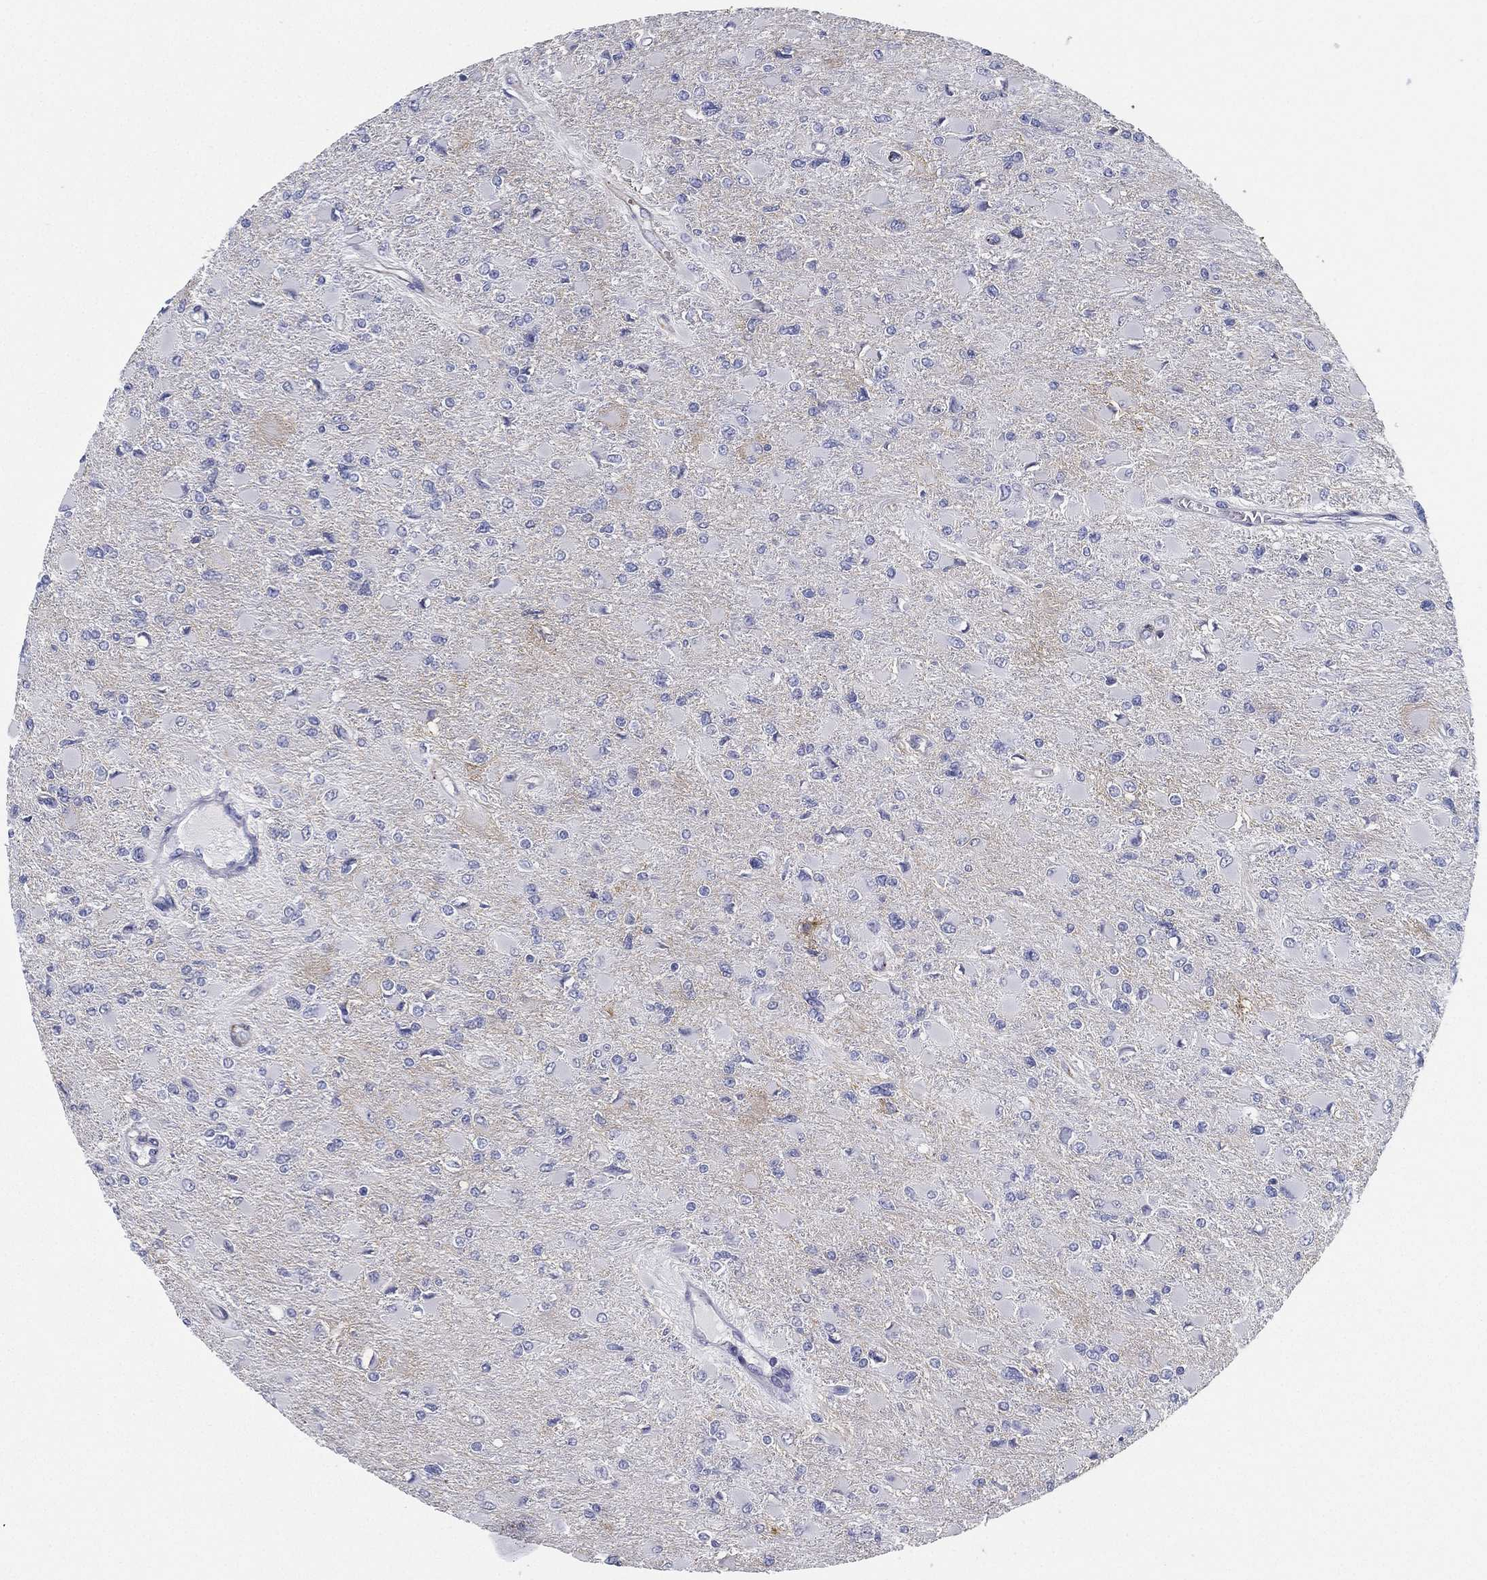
{"staining": {"intensity": "negative", "quantity": "none", "location": "none"}, "tissue": "glioma", "cell_type": "Tumor cells", "image_type": "cancer", "snomed": [{"axis": "morphology", "description": "Glioma, malignant, High grade"}, {"axis": "topography", "description": "Cerebral cortex"}], "caption": "This micrograph is of high-grade glioma (malignant) stained with IHC to label a protein in brown with the nuclei are counter-stained blue. There is no positivity in tumor cells.", "gene": "ATP1B2", "patient": {"sex": "female", "age": 36}}